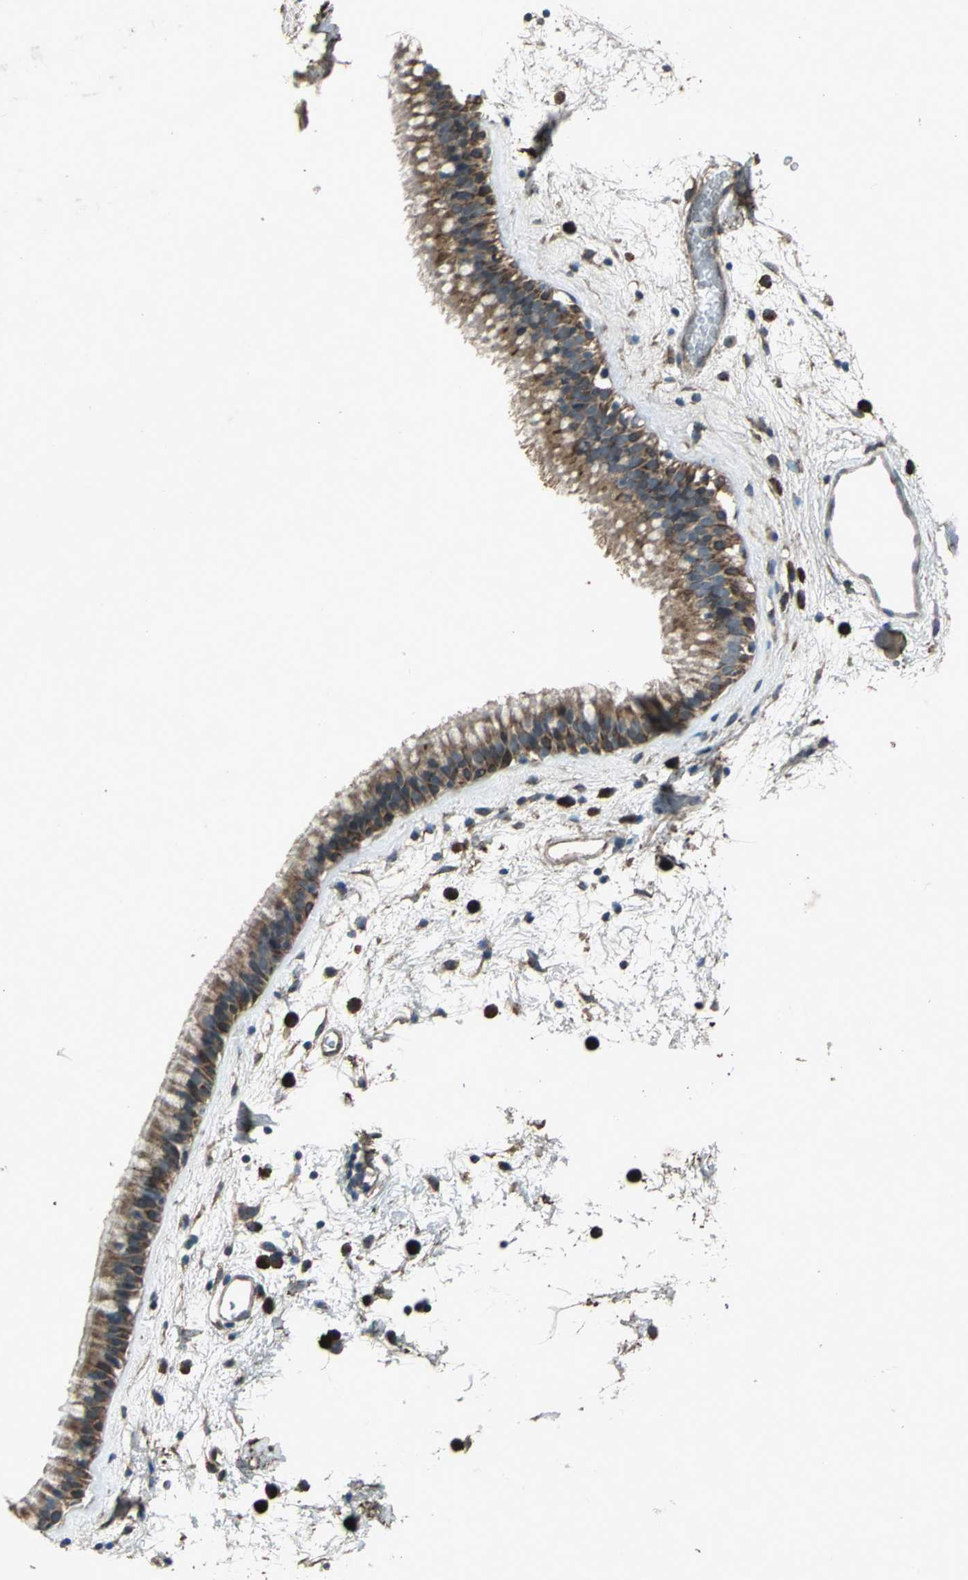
{"staining": {"intensity": "moderate", "quantity": ">75%", "location": "cytoplasmic/membranous"}, "tissue": "nasopharynx", "cell_type": "Respiratory epithelial cells", "image_type": "normal", "snomed": [{"axis": "morphology", "description": "Normal tissue, NOS"}, {"axis": "morphology", "description": "Inflammation, NOS"}, {"axis": "topography", "description": "Nasopharynx"}], "caption": "Respiratory epithelial cells demonstrate moderate cytoplasmic/membranous expression in approximately >75% of cells in unremarkable nasopharynx. Using DAB (3,3'-diaminobenzidine) (brown) and hematoxylin (blue) stains, captured at high magnification using brightfield microscopy.", "gene": "SEPTIN4", "patient": {"sex": "male", "age": 48}}